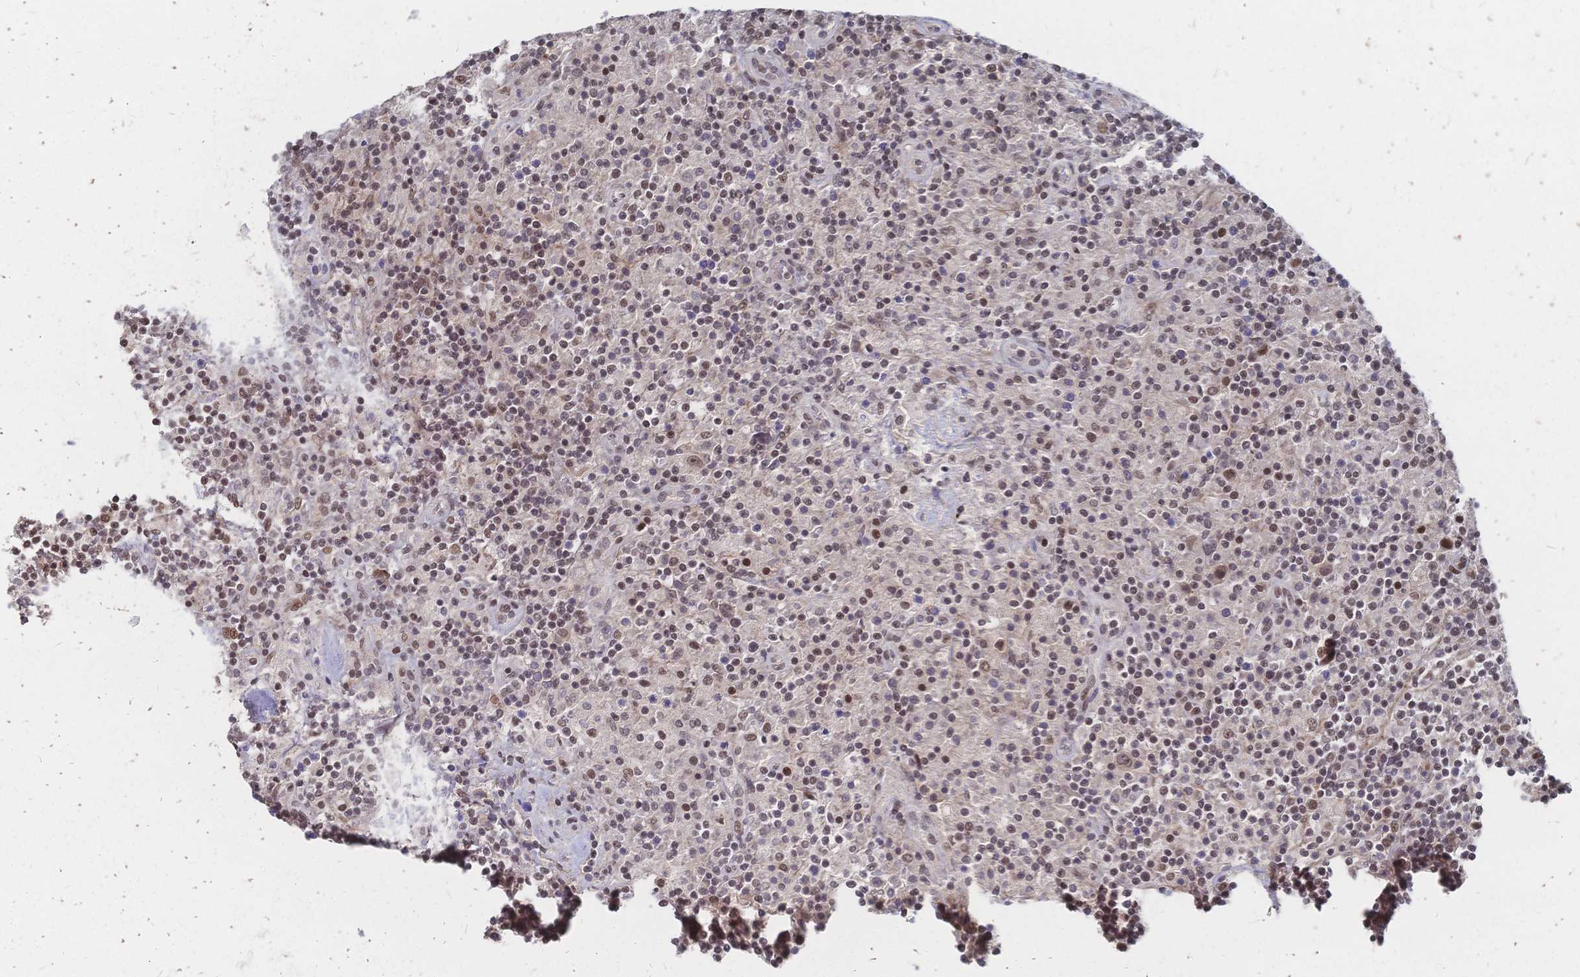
{"staining": {"intensity": "moderate", "quantity": ">75%", "location": "nuclear"}, "tissue": "lymphoma", "cell_type": "Tumor cells", "image_type": "cancer", "snomed": [{"axis": "morphology", "description": "Hodgkin's disease, NOS"}, {"axis": "topography", "description": "Thymus, NOS"}], "caption": "Hodgkin's disease stained with a brown dye shows moderate nuclear positive positivity in approximately >75% of tumor cells.", "gene": "NELFA", "patient": {"sex": "female", "age": 17}}